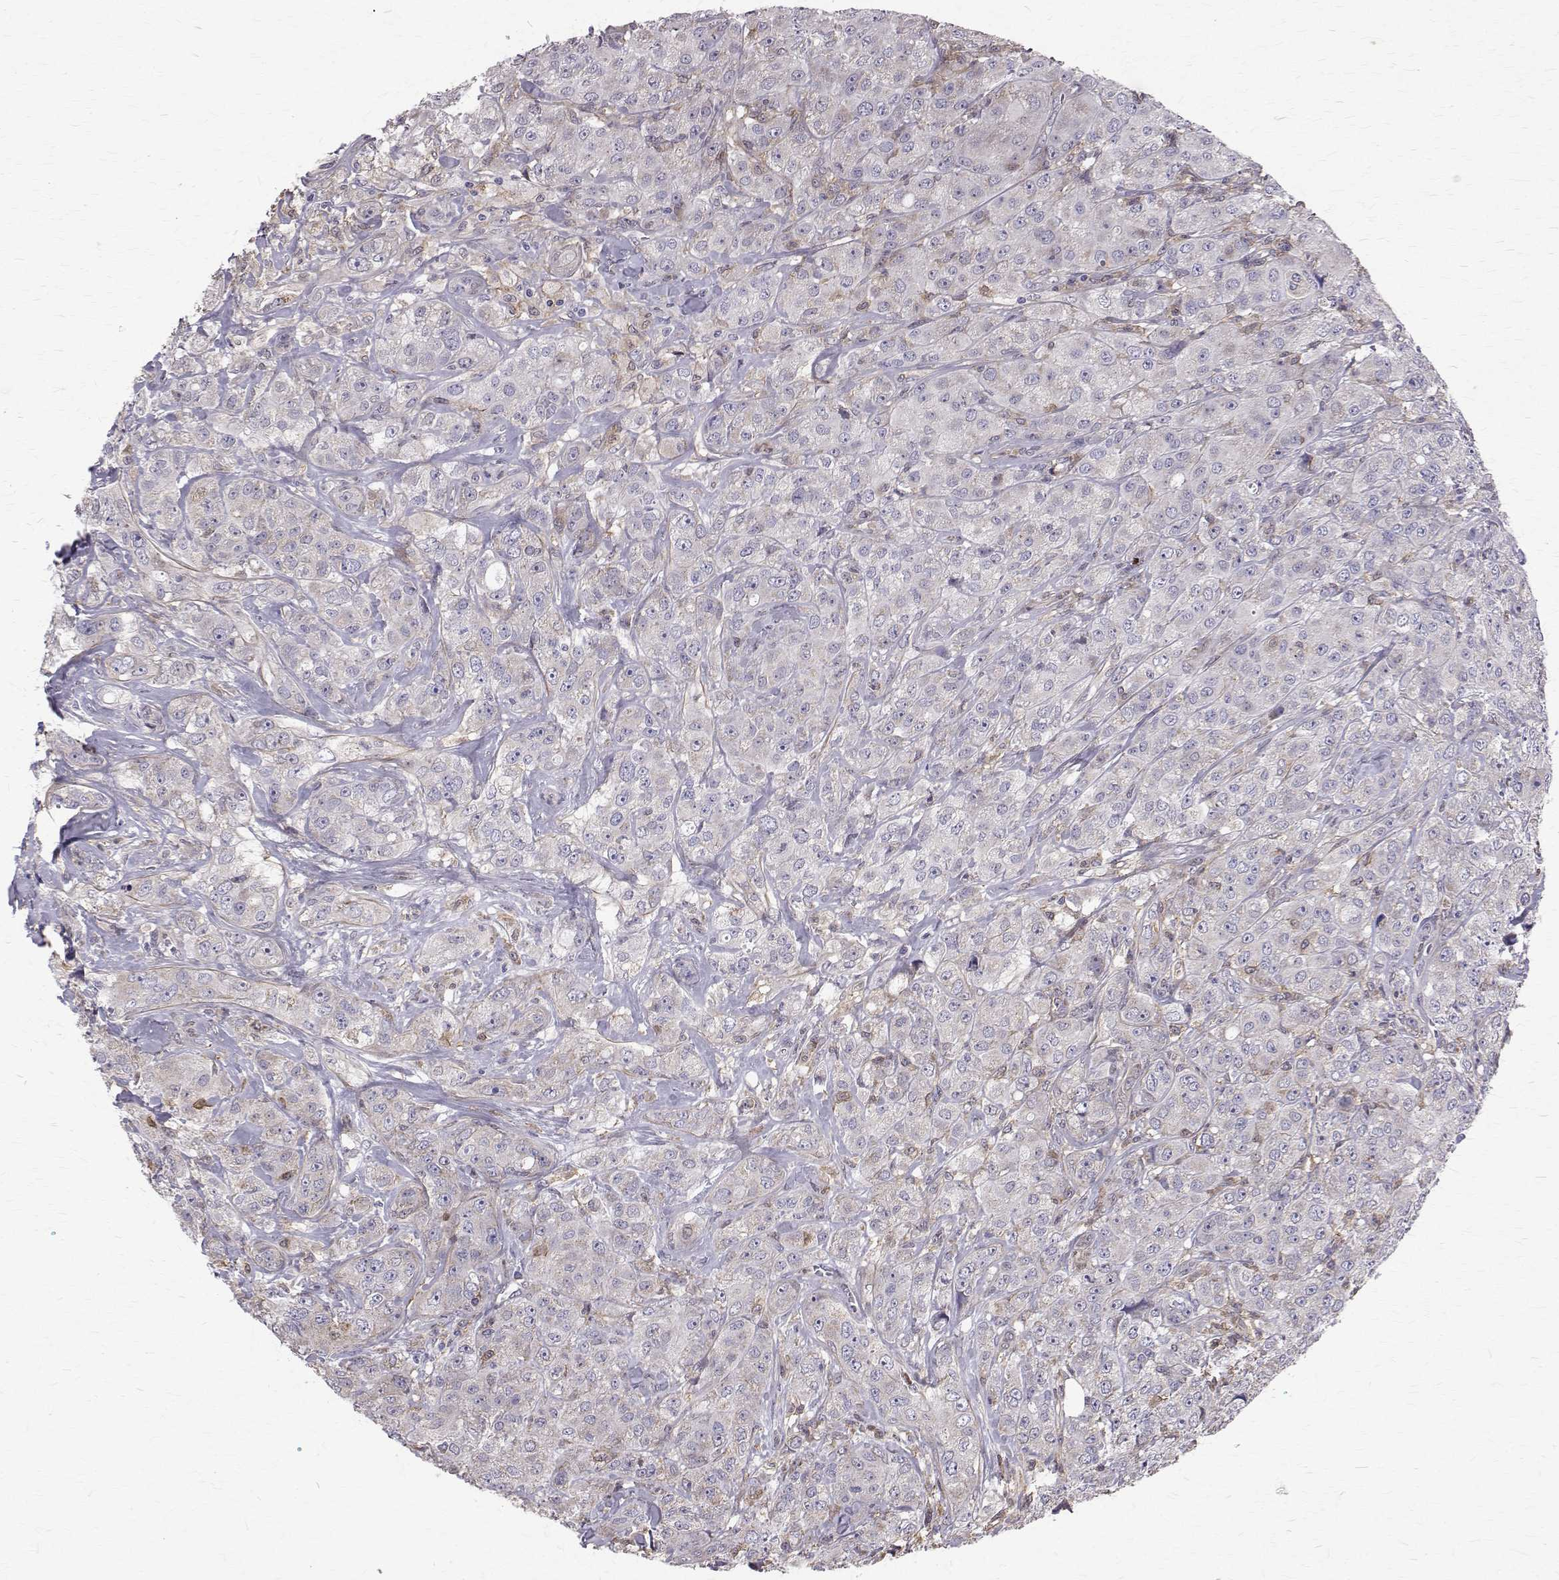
{"staining": {"intensity": "negative", "quantity": "none", "location": "none"}, "tissue": "breast cancer", "cell_type": "Tumor cells", "image_type": "cancer", "snomed": [{"axis": "morphology", "description": "Duct carcinoma"}, {"axis": "topography", "description": "Breast"}], "caption": "High magnification brightfield microscopy of breast intraductal carcinoma stained with DAB (brown) and counterstained with hematoxylin (blue): tumor cells show no significant expression.", "gene": "CCDC89", "patient": {"sex": "female", "age": 43}}